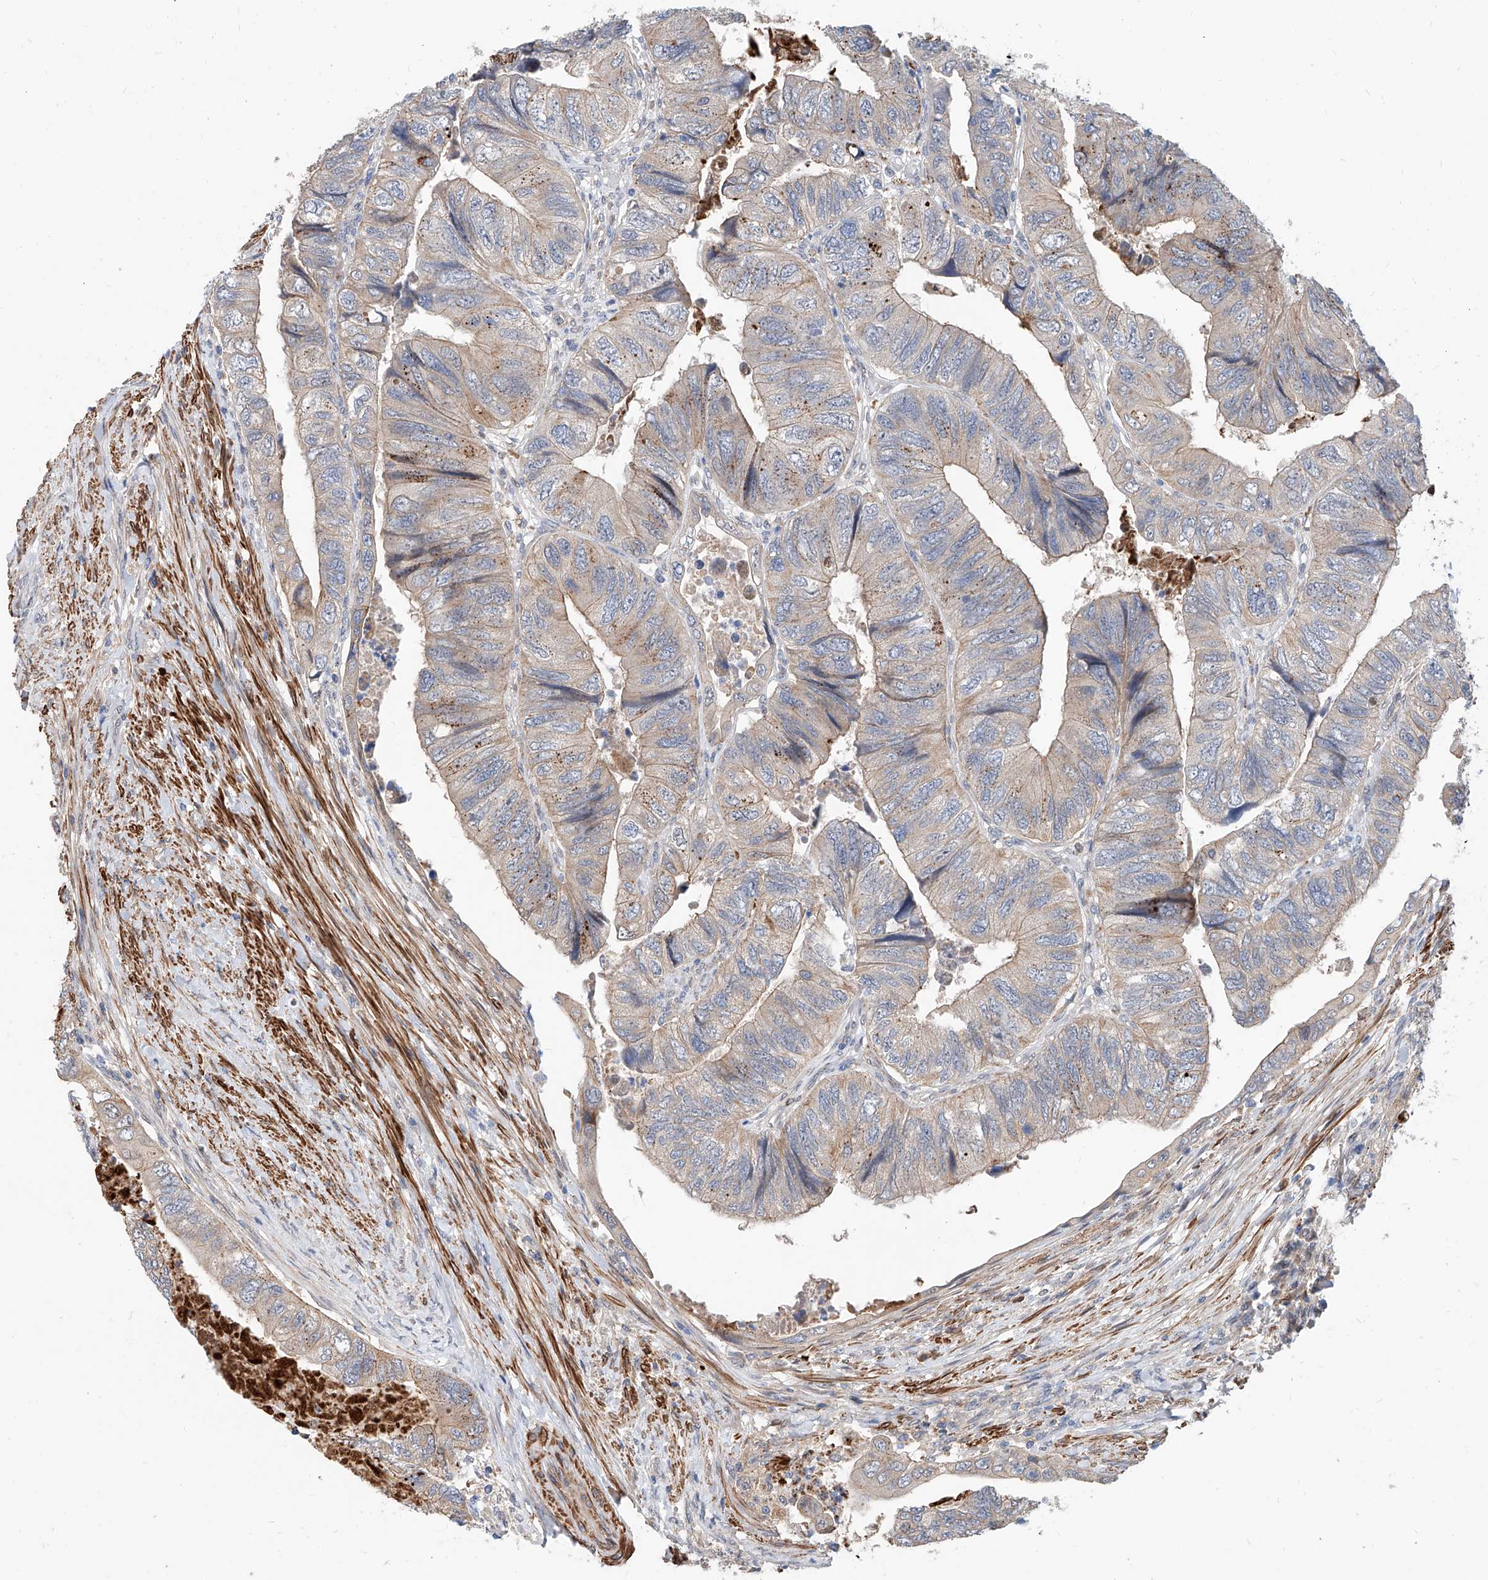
{"staining": {"intensity": "weak", "quantity": "25%-75%", "location": "cytoplasmic/membranous"}, "tissue": "colorectal cancer", "cell_type": "Tumor cells", "image_type": "cancer", "snomed": [{"axis": "morphology", "description": "Adenocarcinoma, NOS"}, {"axis": "topography", "description": "Rectum"}], "caption": "The micrograph reveals immunohistochemical staining of colorectal cancer. There is weak cytoplasmic/membranous staining is present in approximately 25%-75% of tumor cells.", "gene": "MAGEE2", "patient": {"sex": "male", "age": 63}}